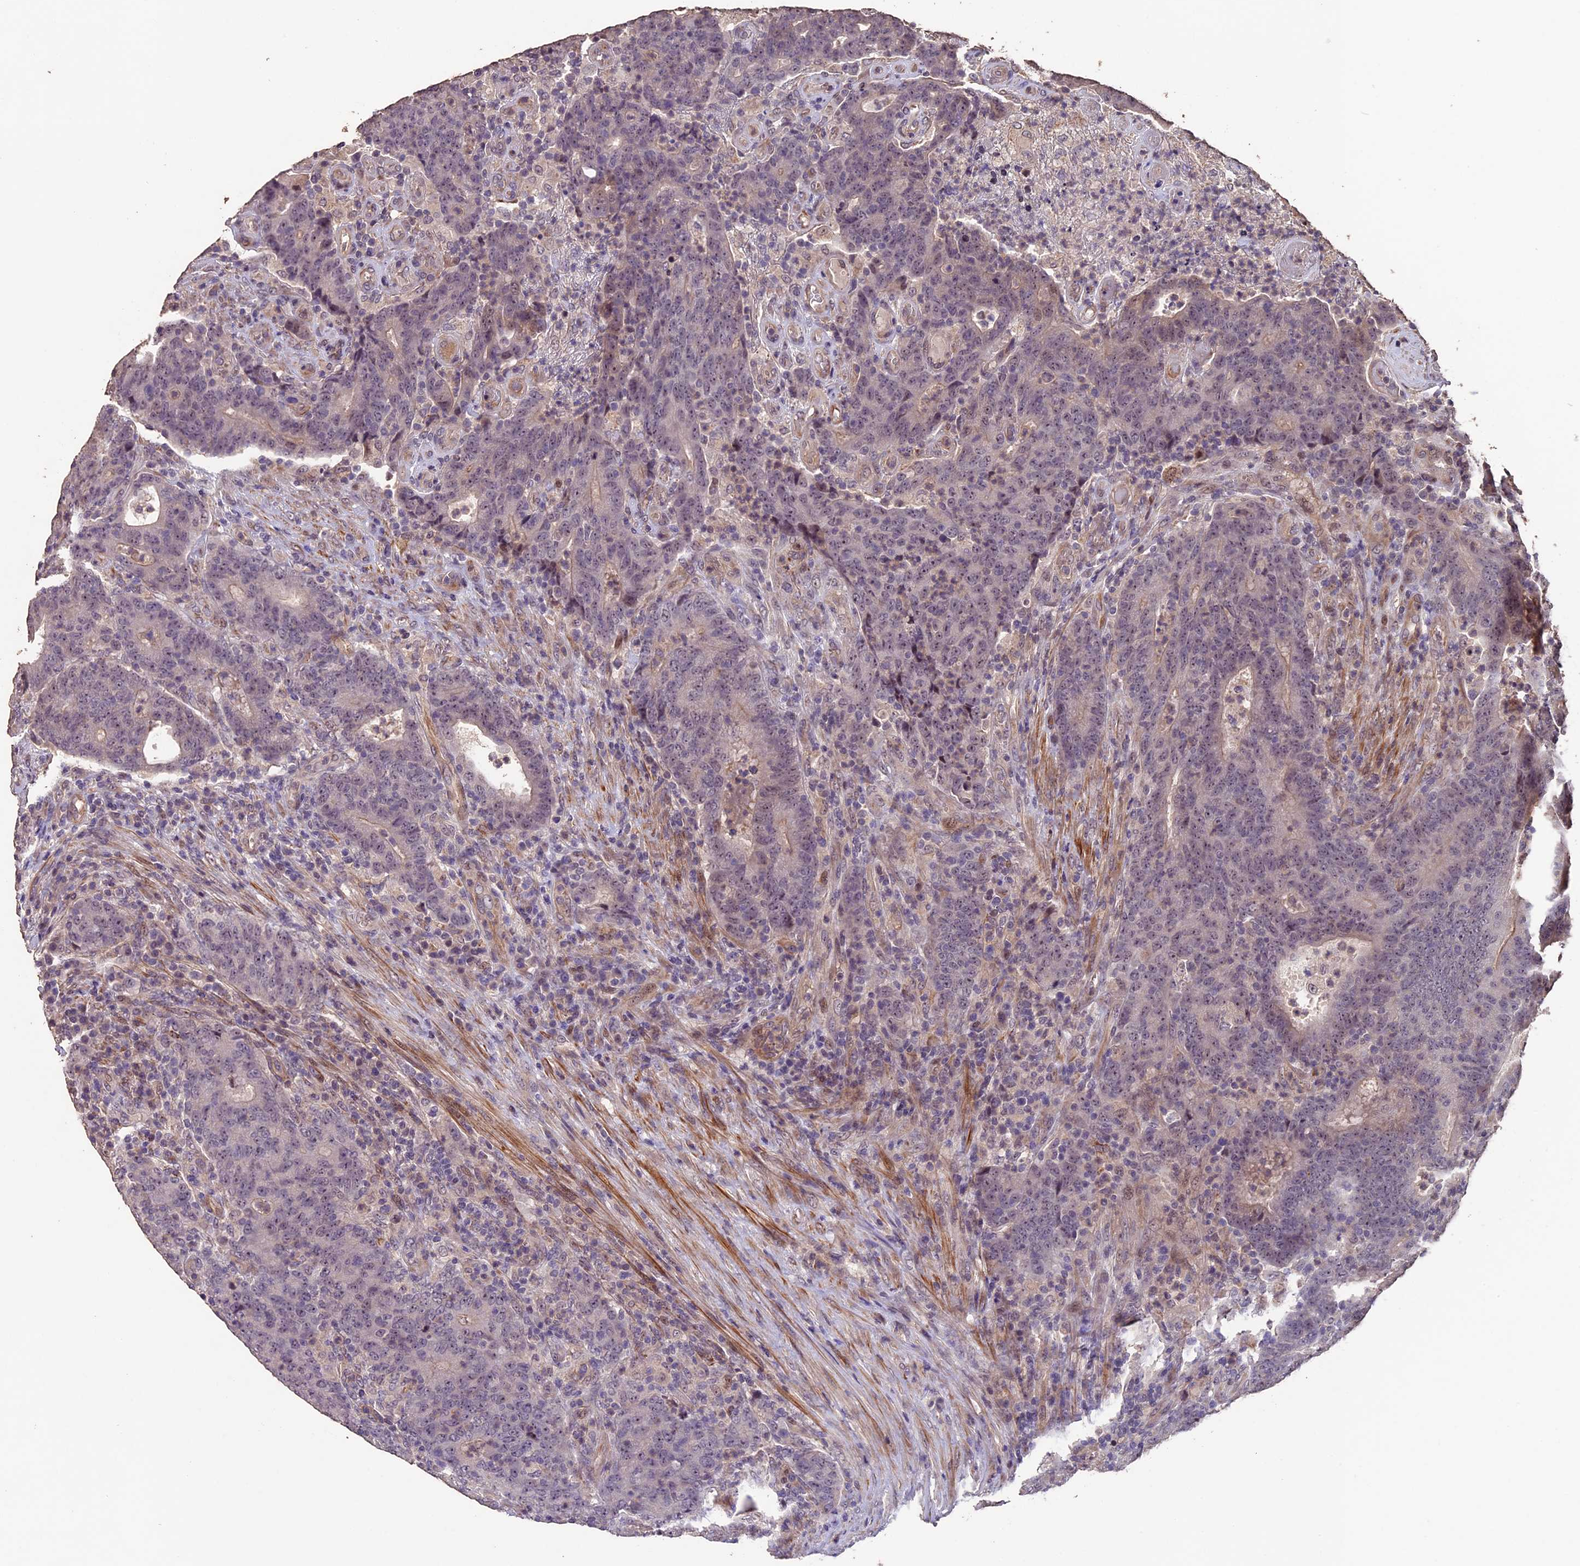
{"staining": {"intensity": "negative", "quantity": "none", "location": "none"}, "tissue": "colorectal cancer", "cell_type": "Tumor cells", "image_type": "cancer", "snomed": [{"axis": "morphology", "description": "Adenocarcinoma, NOS"}, {"axis": "topography", "description": "Colon"}], "caption": "Immunohistochemical staining of human colorectal cancer (adenocarcinoma) displays no significant staining in tumor cells.", "gene": "GNB5", "patient": {"sex": "female", "age": 75}}